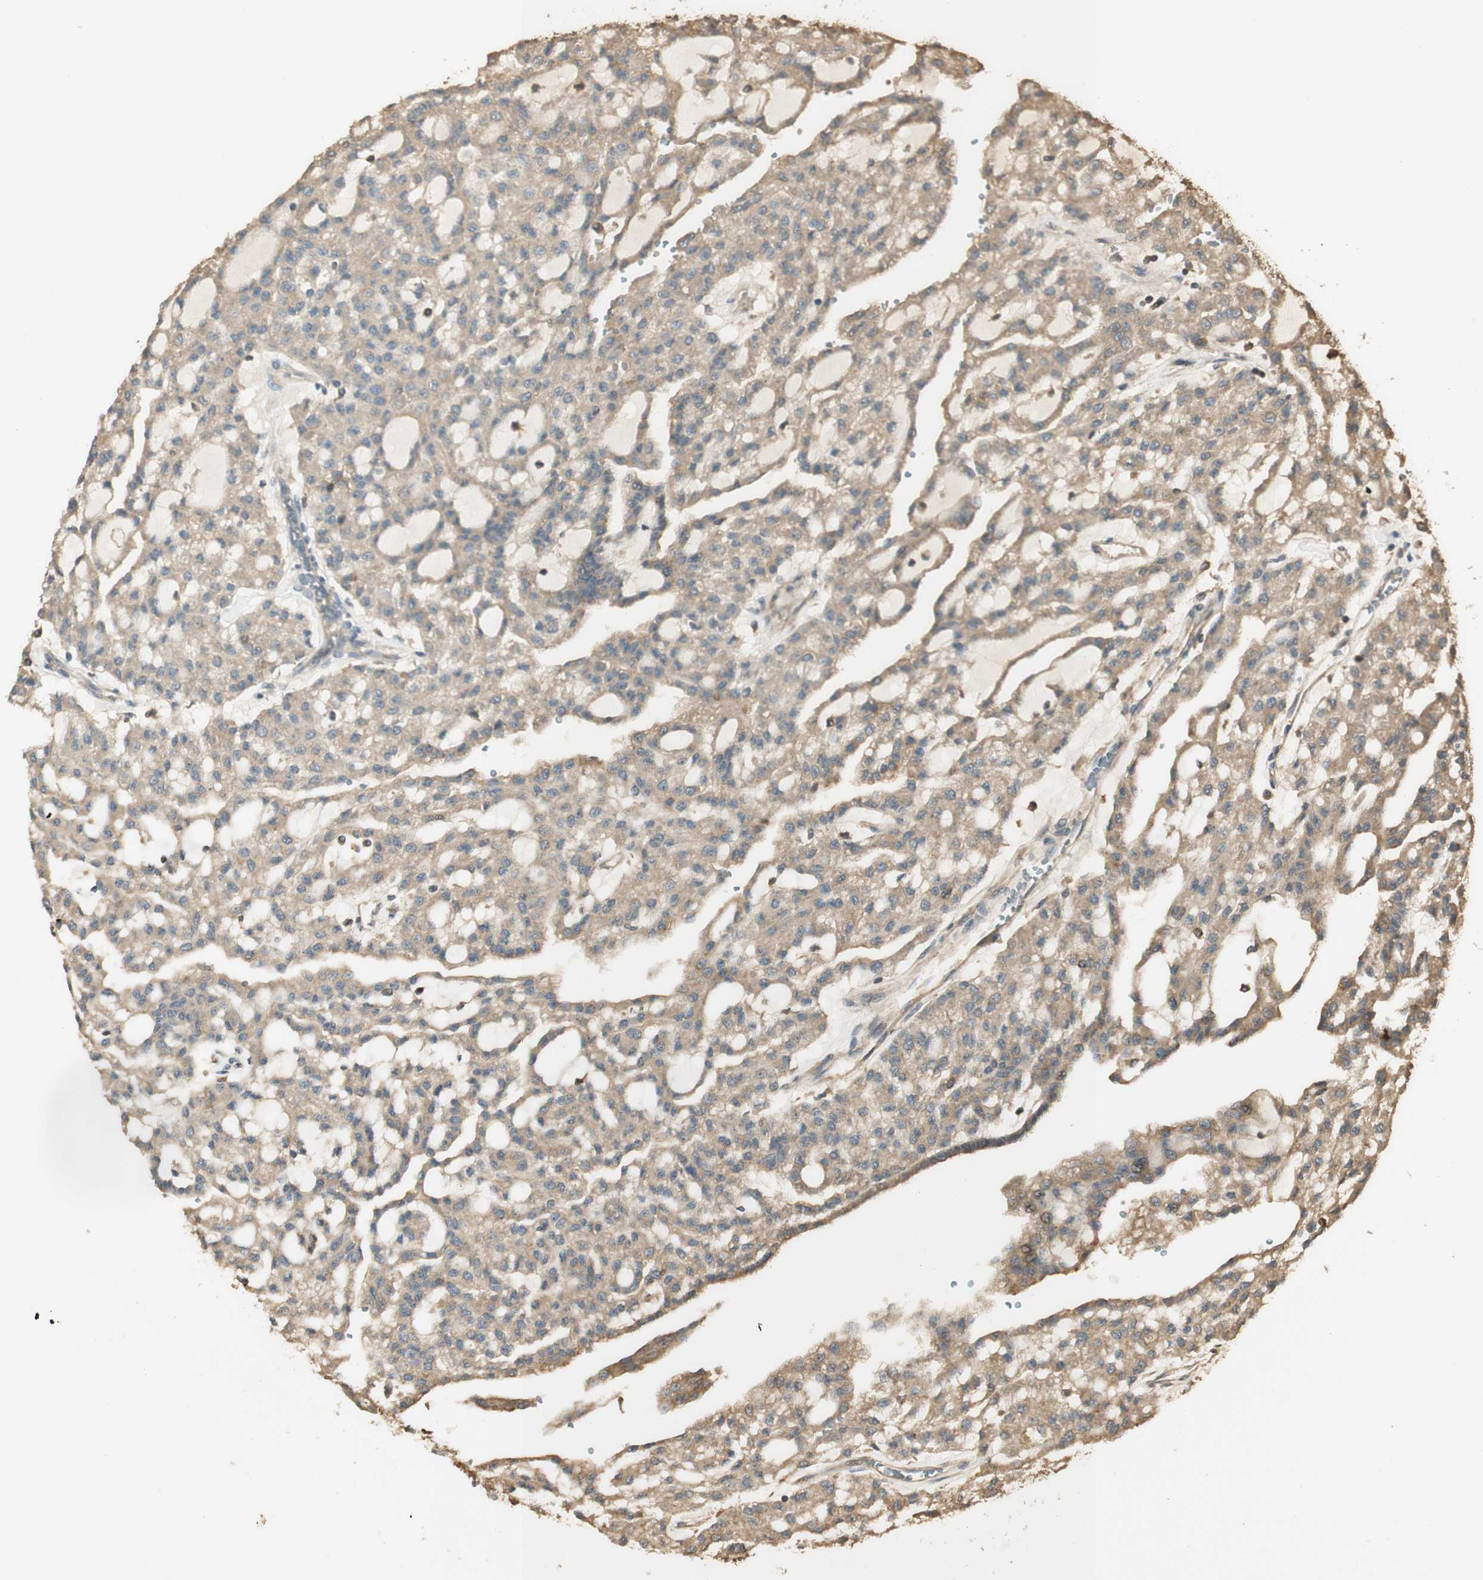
{"staining": {"intensity": "weak", "quantity": ">75%", "location": "cytoplasmic/membranous"}, "tissue": "renal cancer", "cell_type": "Tumor cells", "image_type": "cancer", "snomed": [{"axis": "morphology", "description": "Adenocarcinoma, NOS"}, {"axis": "topography", "description": "Kidney"}], "caption": "Brown immunohistochemical staining in human renal cancer (adenocarcinoma) demonstrates weak cytoplasmic/membranous positivity in about >75% of tumor cells. (brown staining indicates protein expression, while blue staining denotes nuclei).", "gene": "AGER", "patient": {"sex": "male", "age": 63}}